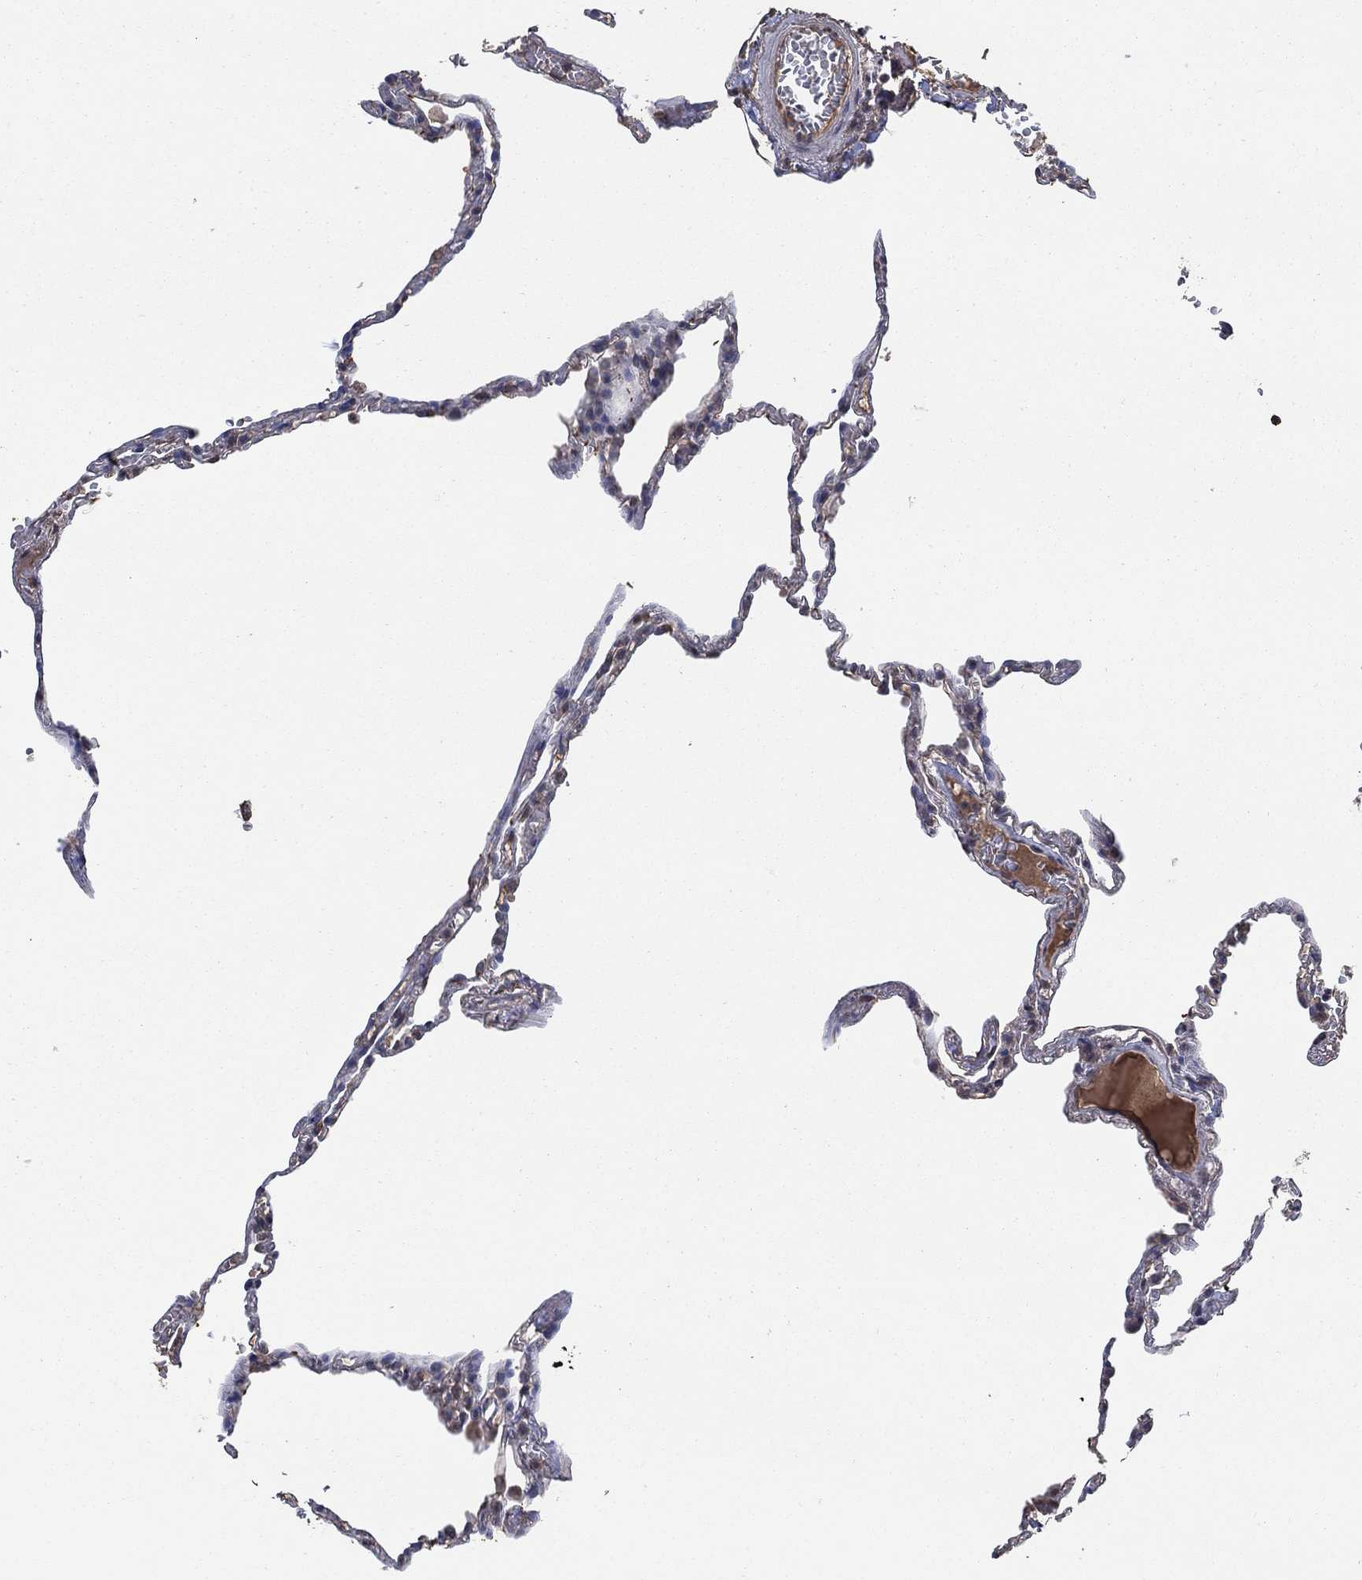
{"staining": {"intensity": "weak", "quantity": "<25%", "location": "cytoplasmic/membranous"}, "tissue": "lung", "cell_type": "Alveolar cells", "image_type": "normal", "snomed": [{"axis": "morphology", "description": "Normal tissue, NOS"}, {"axis": "topography", "description": "Lung"}], "caption": "Image shows no protein staining in alveolar cells of normal lung. Nuclei are stained in blue.", "gene": "MRPS24", "patient": {"sex": "male", "age": 78}}